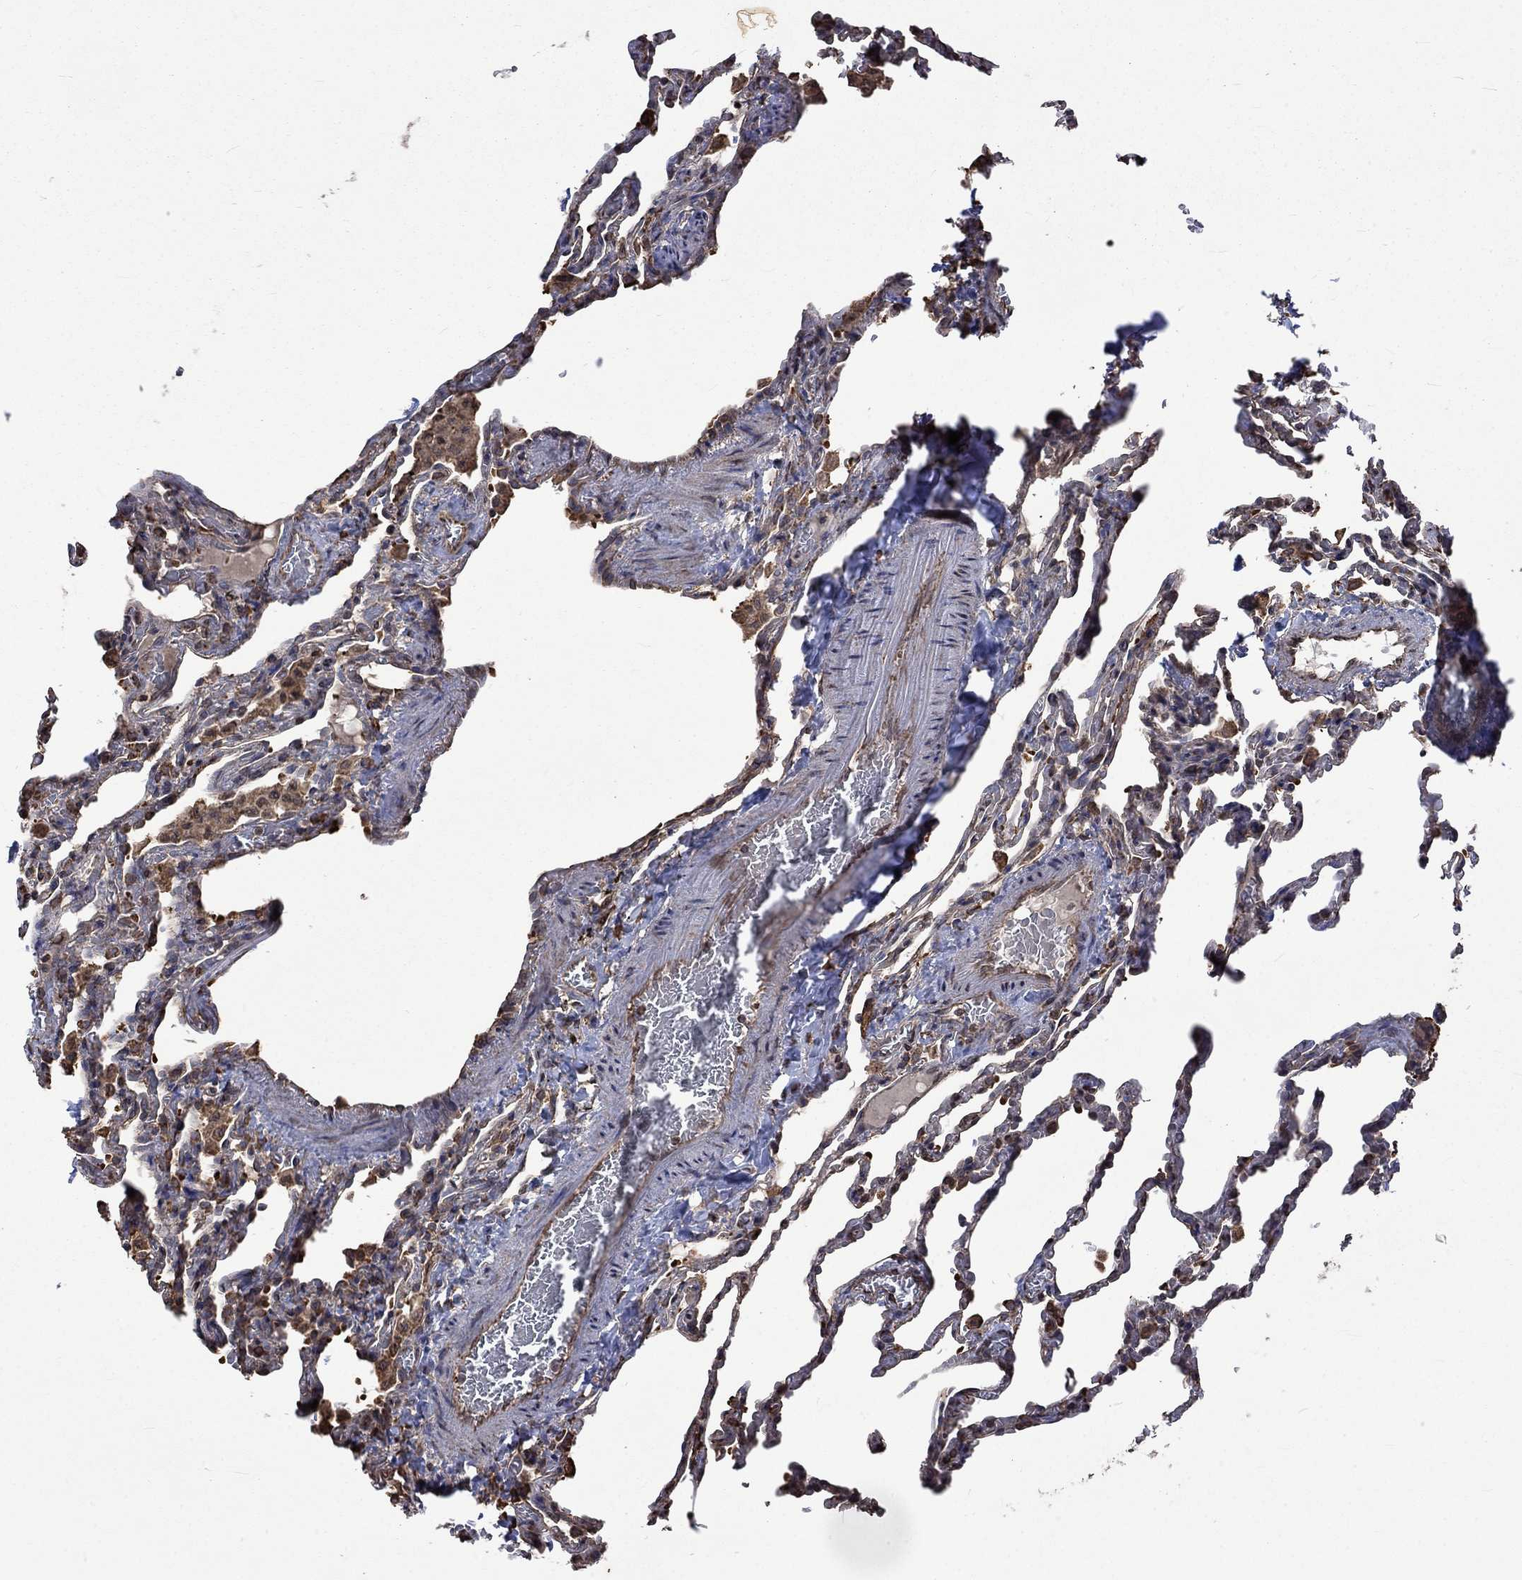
{"staining": {"intensity": "moderate", "quantity": "<25%", "location": "cytoplasmic/membranous"}, "tissue": "lung", "cell_type": "Alveolar cells", "image_type": "normal", "snomed": [{"axis": "morphology", "description": "Normal tissue, NOS"}, {"axis": "topography", "description": "Lung"}], "caption": "Immunohistochemical staining of unremarkable human lung reveals <25% levels of moderate cytoplasmic/membranous protein staining in approximately <25% of alveolar cells. The staining is performed using DAB brown chromogen to label protein expression. The nuclei are counter-stained blue using hematoxylin.", "gene": "ESRRA", "patient": {"sex": "female", "age": 43}}